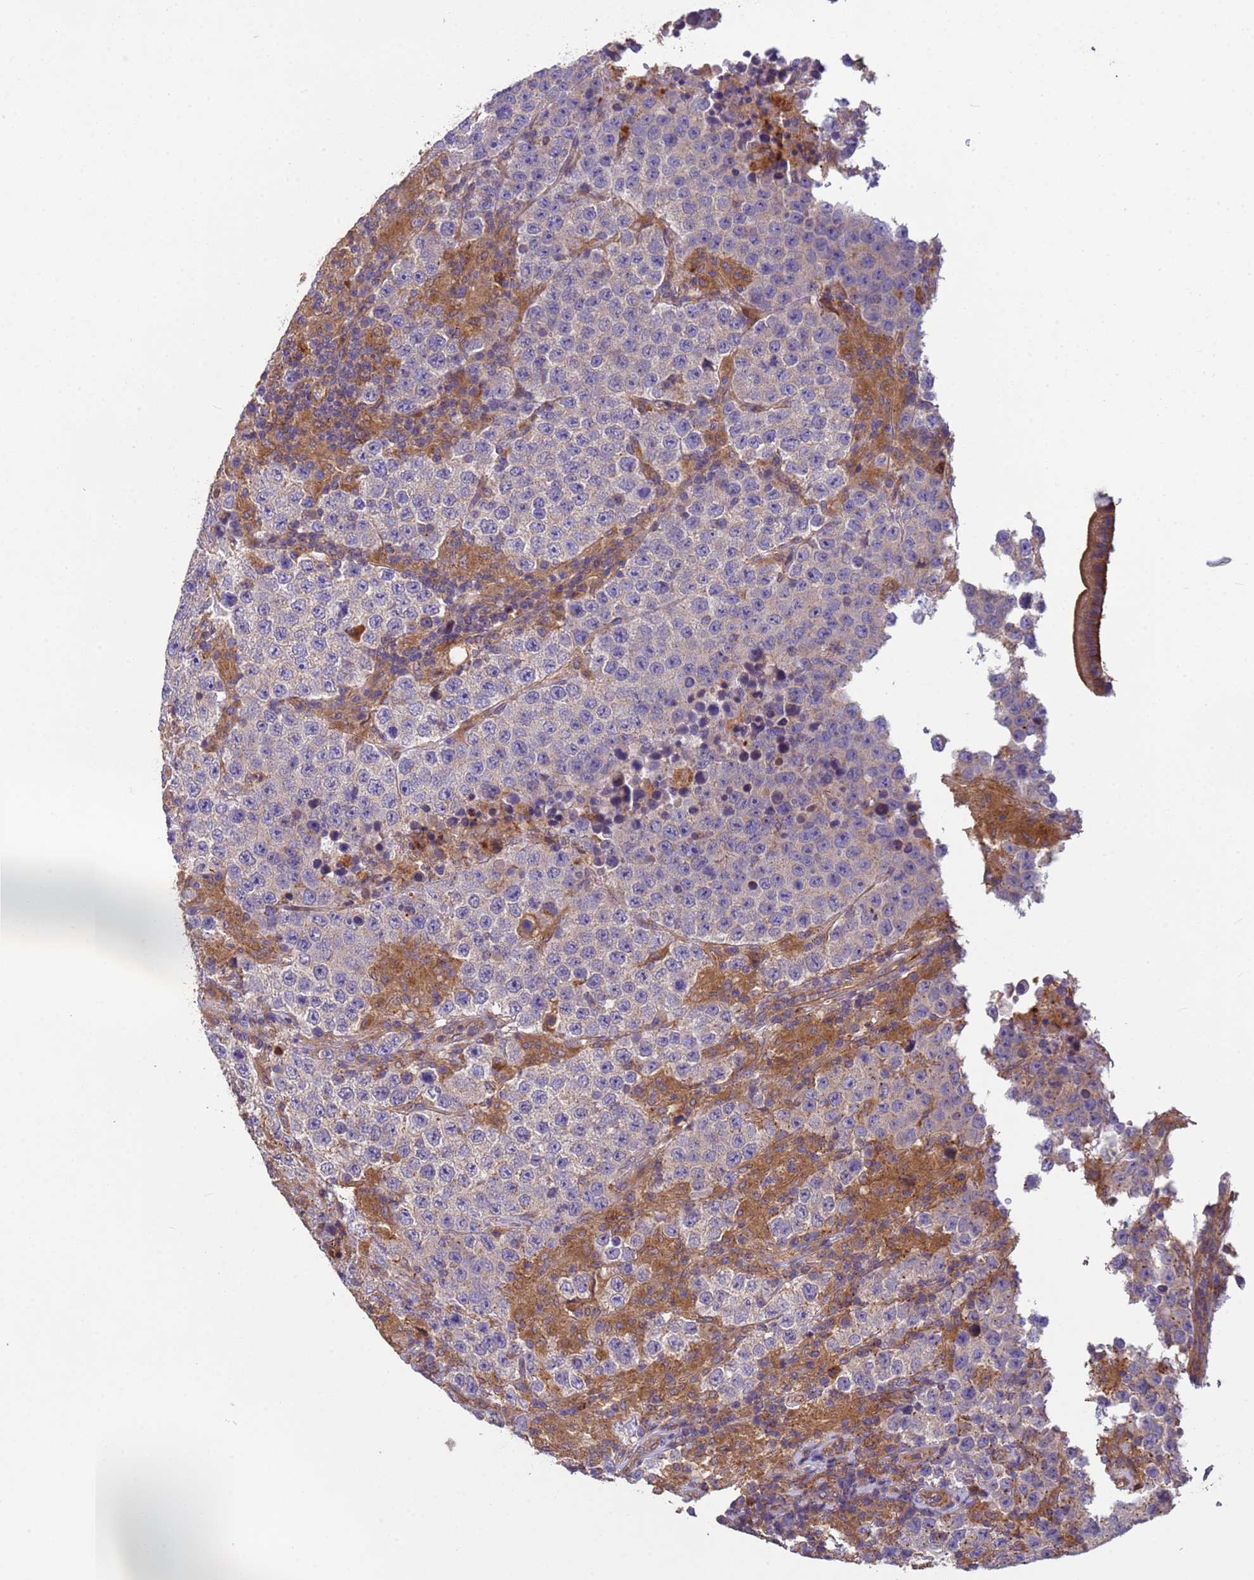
{"staining": {"intensity": "weak", "quantity": "<25%", "location": "cytoplasmic/membranous"}, "tissue": "testis cancer", "cell_type": "Tumor cells", "image_type": "cancer", "snomed": [{"axis": "morphology", "description": "Normal tissue, NOS"}, {"axis": "morphology", "description": "Urothelial carcinoma, High grade"}, {"axis": "morphology", "description": "Seminoma, NOS"}, {"axis": "morphology", "description": "Carcinoma, Embryonal, NOS"}, {"axis": "topography", "description": "Urinary bladder"}, {"axis": "topography", "description": "Testis"}], "caption": "The image reveals no significant staining in tumor cells of testis cancer.", "gene": "RAB10", "patient": {"sex": "male", "age": 41}}